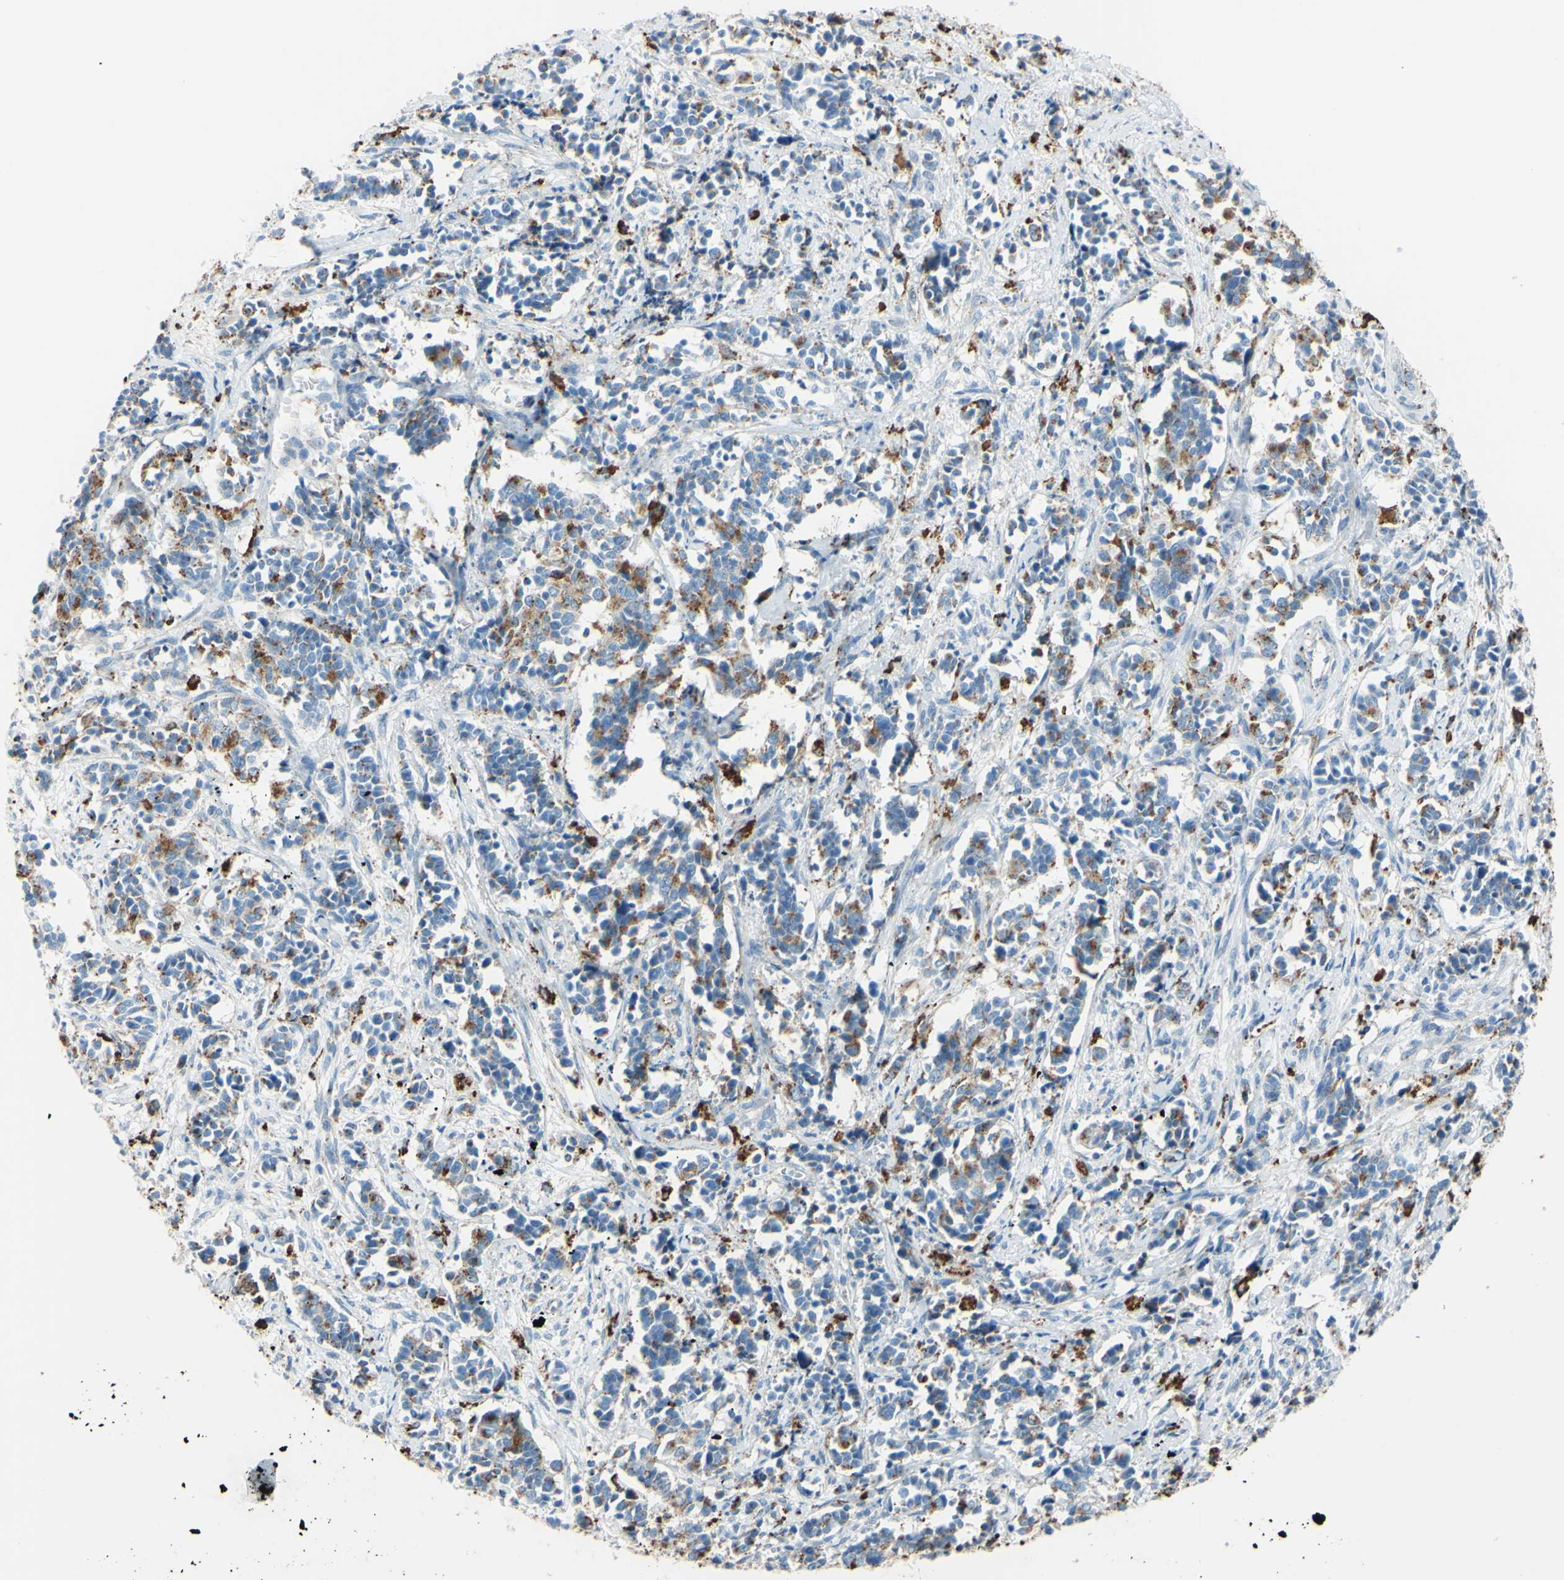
{"staining": {"intensity": "moderate", "quantity": ">75%", "location": "cytoplasmic/membranous"}, "tissue": "cervical cancer", "cell_type": "Tumor cells", "image_type": "cancer", "snomed": [{"axis": "morphology", "description": "Normal tissue, NOS"}, {"axis": "morphology", "description": "Squamous cell carcinoma, NOS"}, {"axis": "topography", "description": "Cervix"}], "caption": "Tumor cells reveal moderate cytoplasmic/membranous staining in about >75% of cells in cervical cancer.", "gene": "CTSD", "patient": {"sex": "female", "age": 35}}